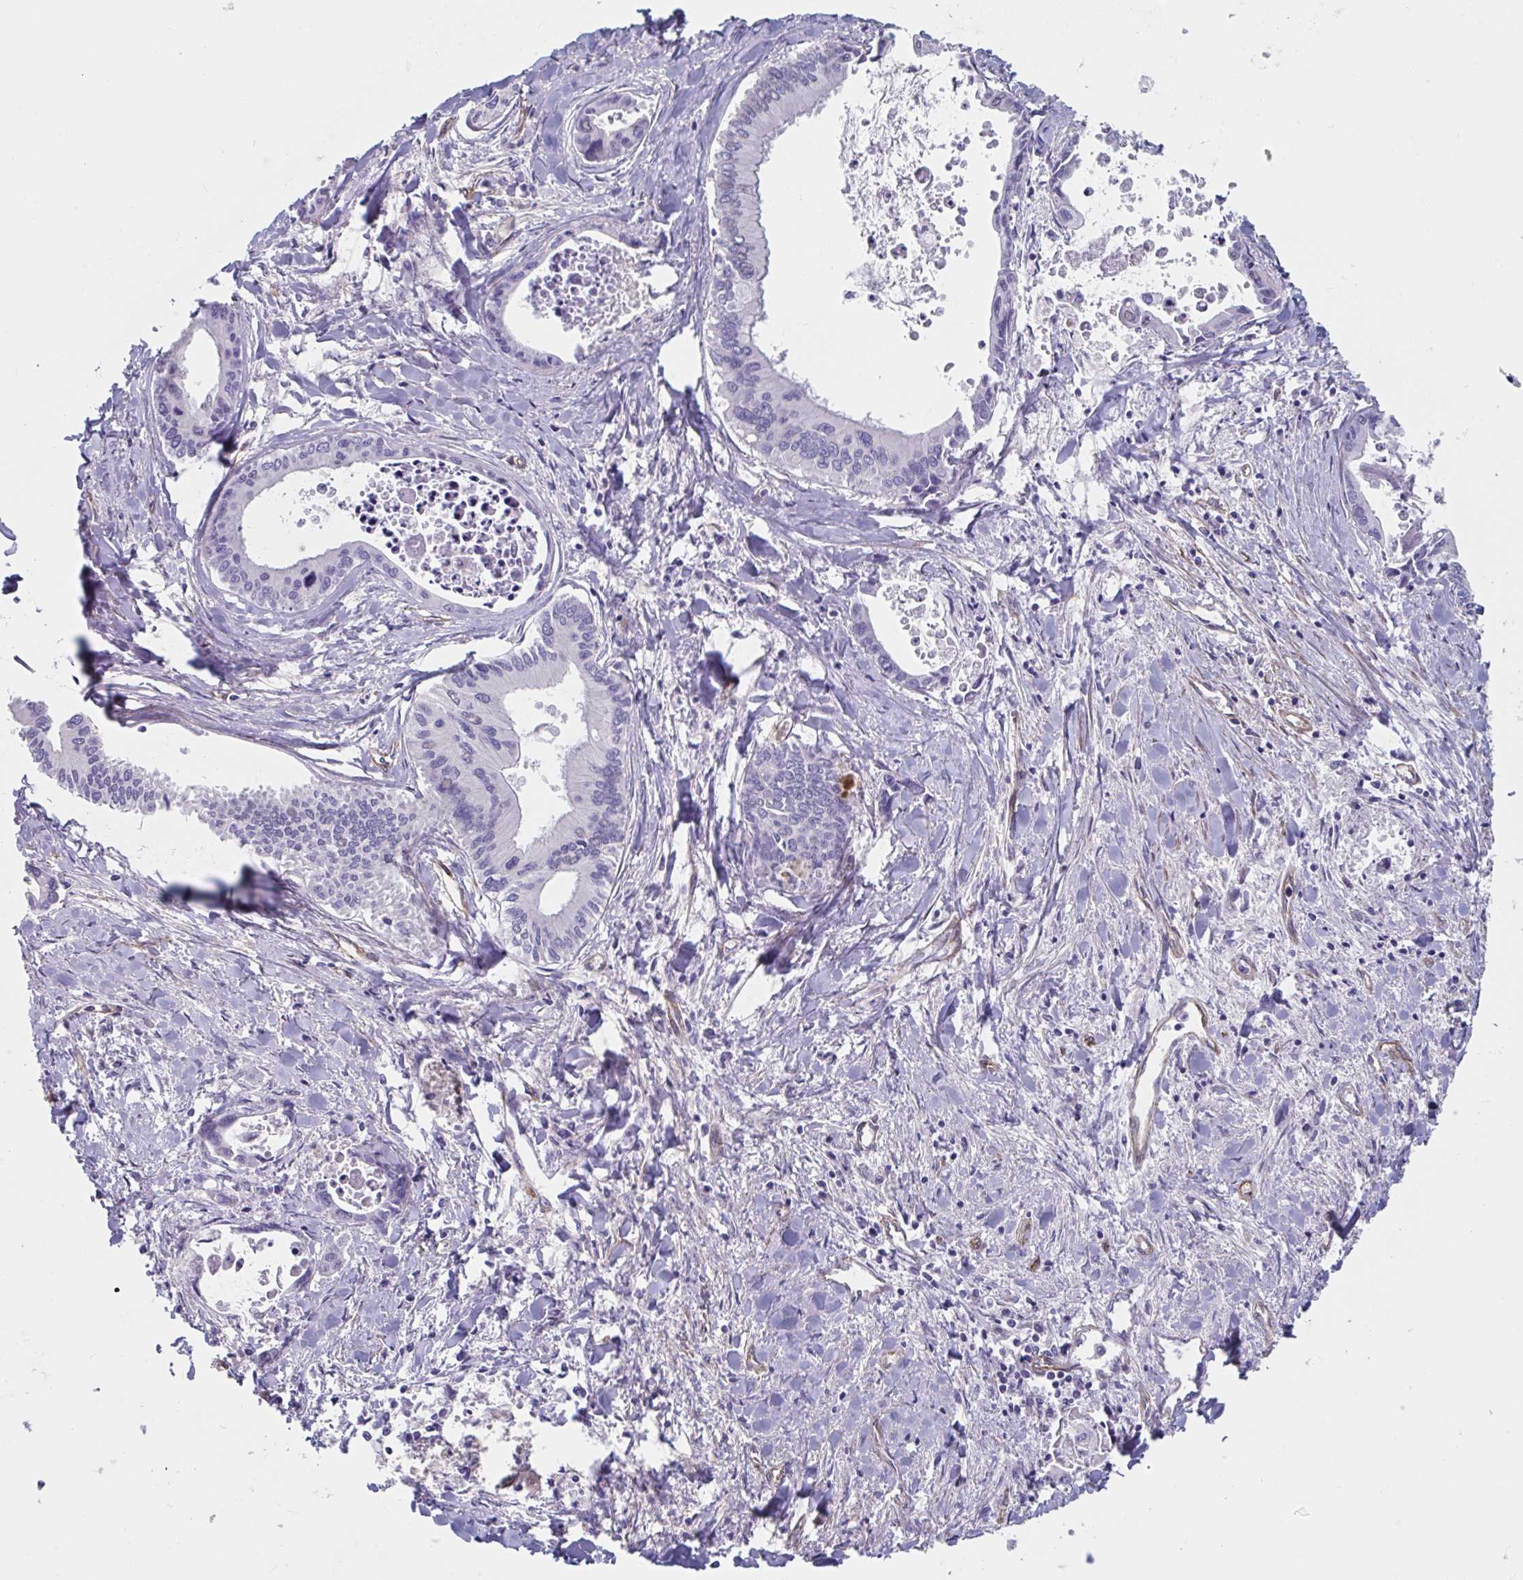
{"staining": {"intensity": "negative", "quantity": "none", "location": "none"}, "tissue": "liver cancer", "cell_type": "Tumor cells", "image_type": "cancer", "snomed": [{"axis": "morphology", "description": "Cholangiocarcinoma"}, {"axis": "topography", "description": "Liver"}], "caption": "DAB (3,3'-diaminobenzidine) immunohistochemical staining of human cholangiocarcinoma (liver) reveals no significant expression in tumor cells.", "gene": "CITED4", "patient": {"sex": "male", "age": 66}}